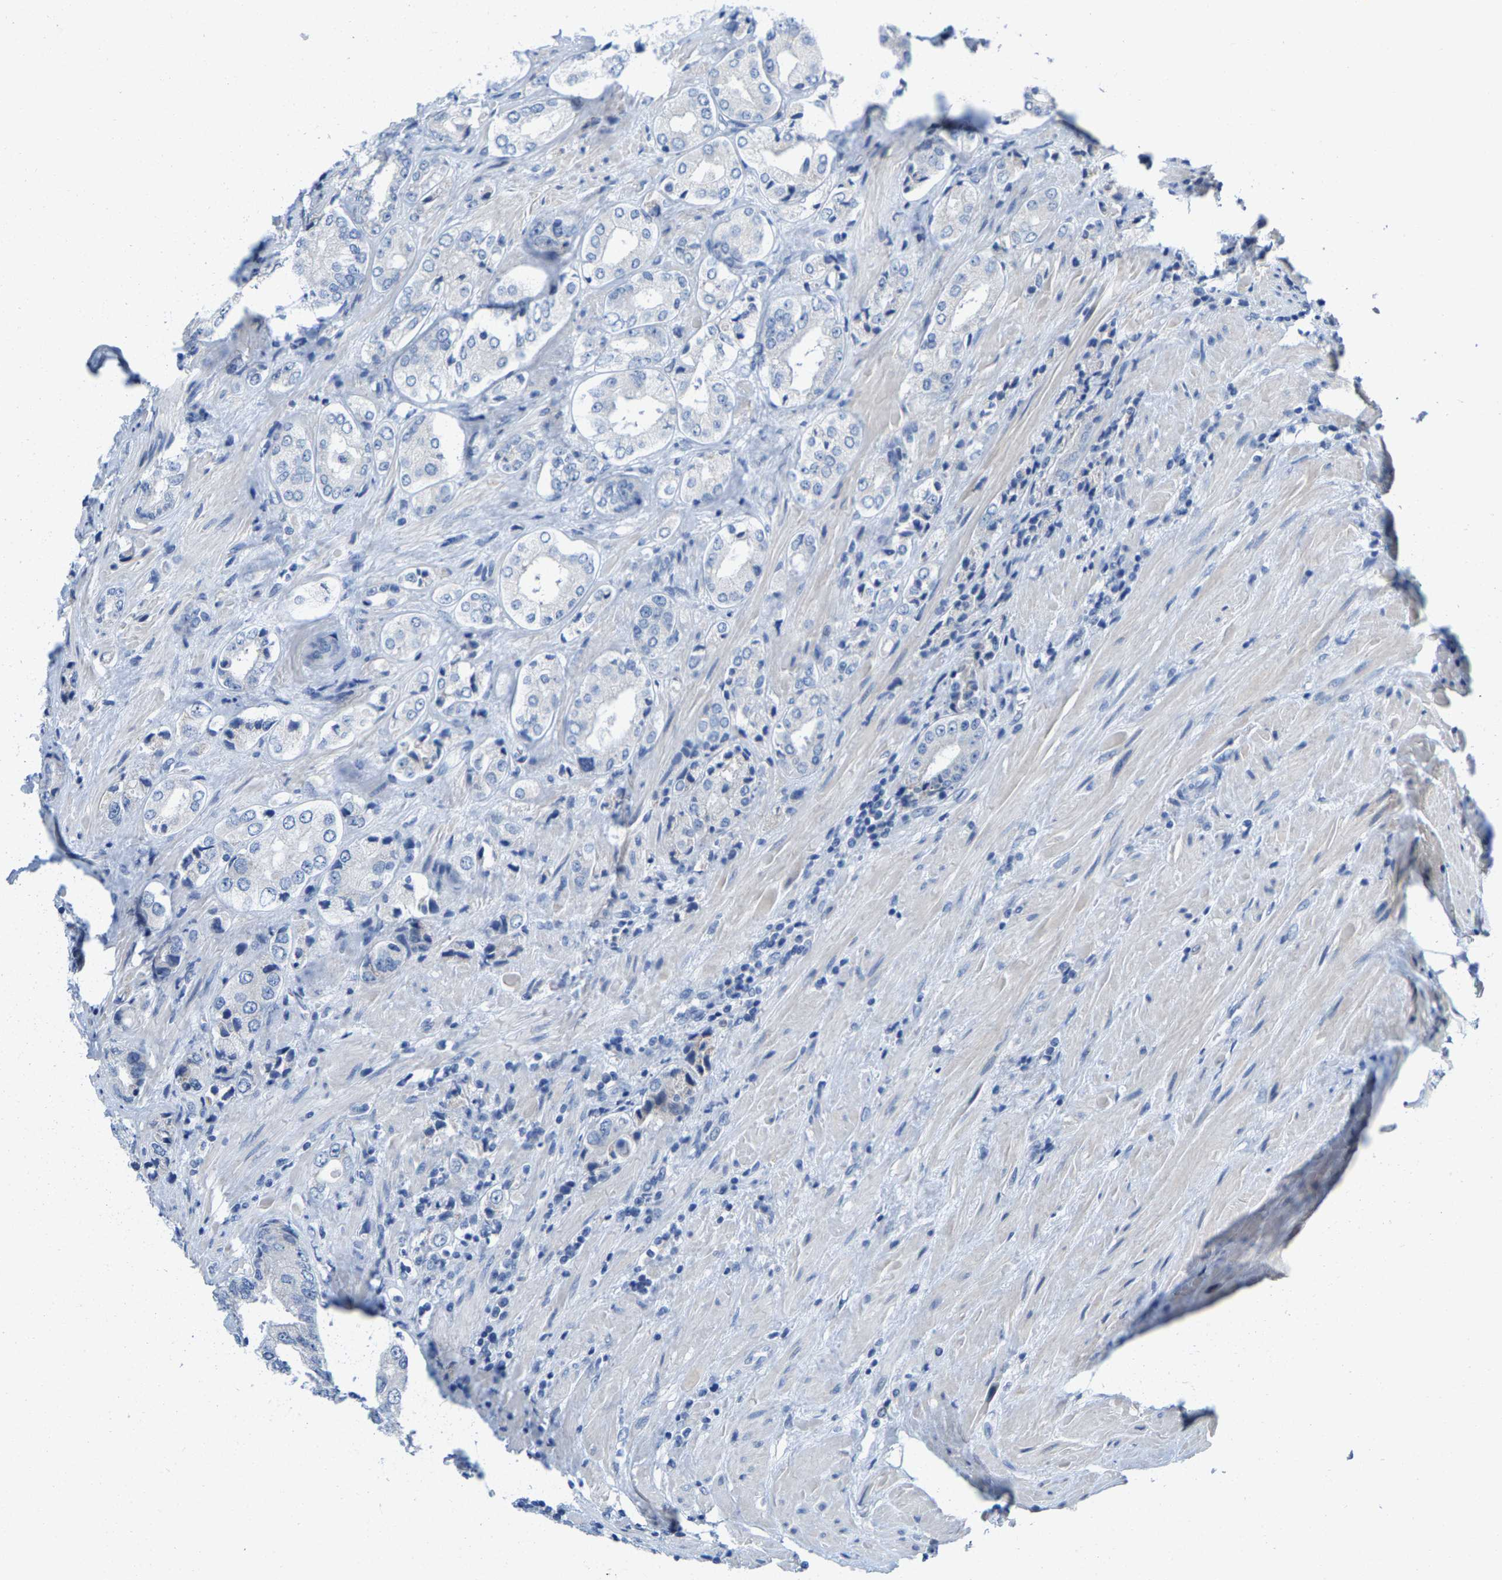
{"staining": {"intensity": "negative", "quantity": "none", "location": "none"}, "tissue": "prostate cancer", "cell_type": "Tumor cells", "image_type": "cancer", "snomed": [{"axis": "morphology", "description": "Adenocarcinoma, High grade"}, {"axis": "topography", "description": "Prostate"}], "caption": "The micrograph displays no significant staining in tumor cells of high-grade adenocarcinoma (prostate). (Immunohistochemistry, brightfield microscopy, high magnification).", "gene": "KLHL1", "patient": {"sex": "male", "age": 61}}